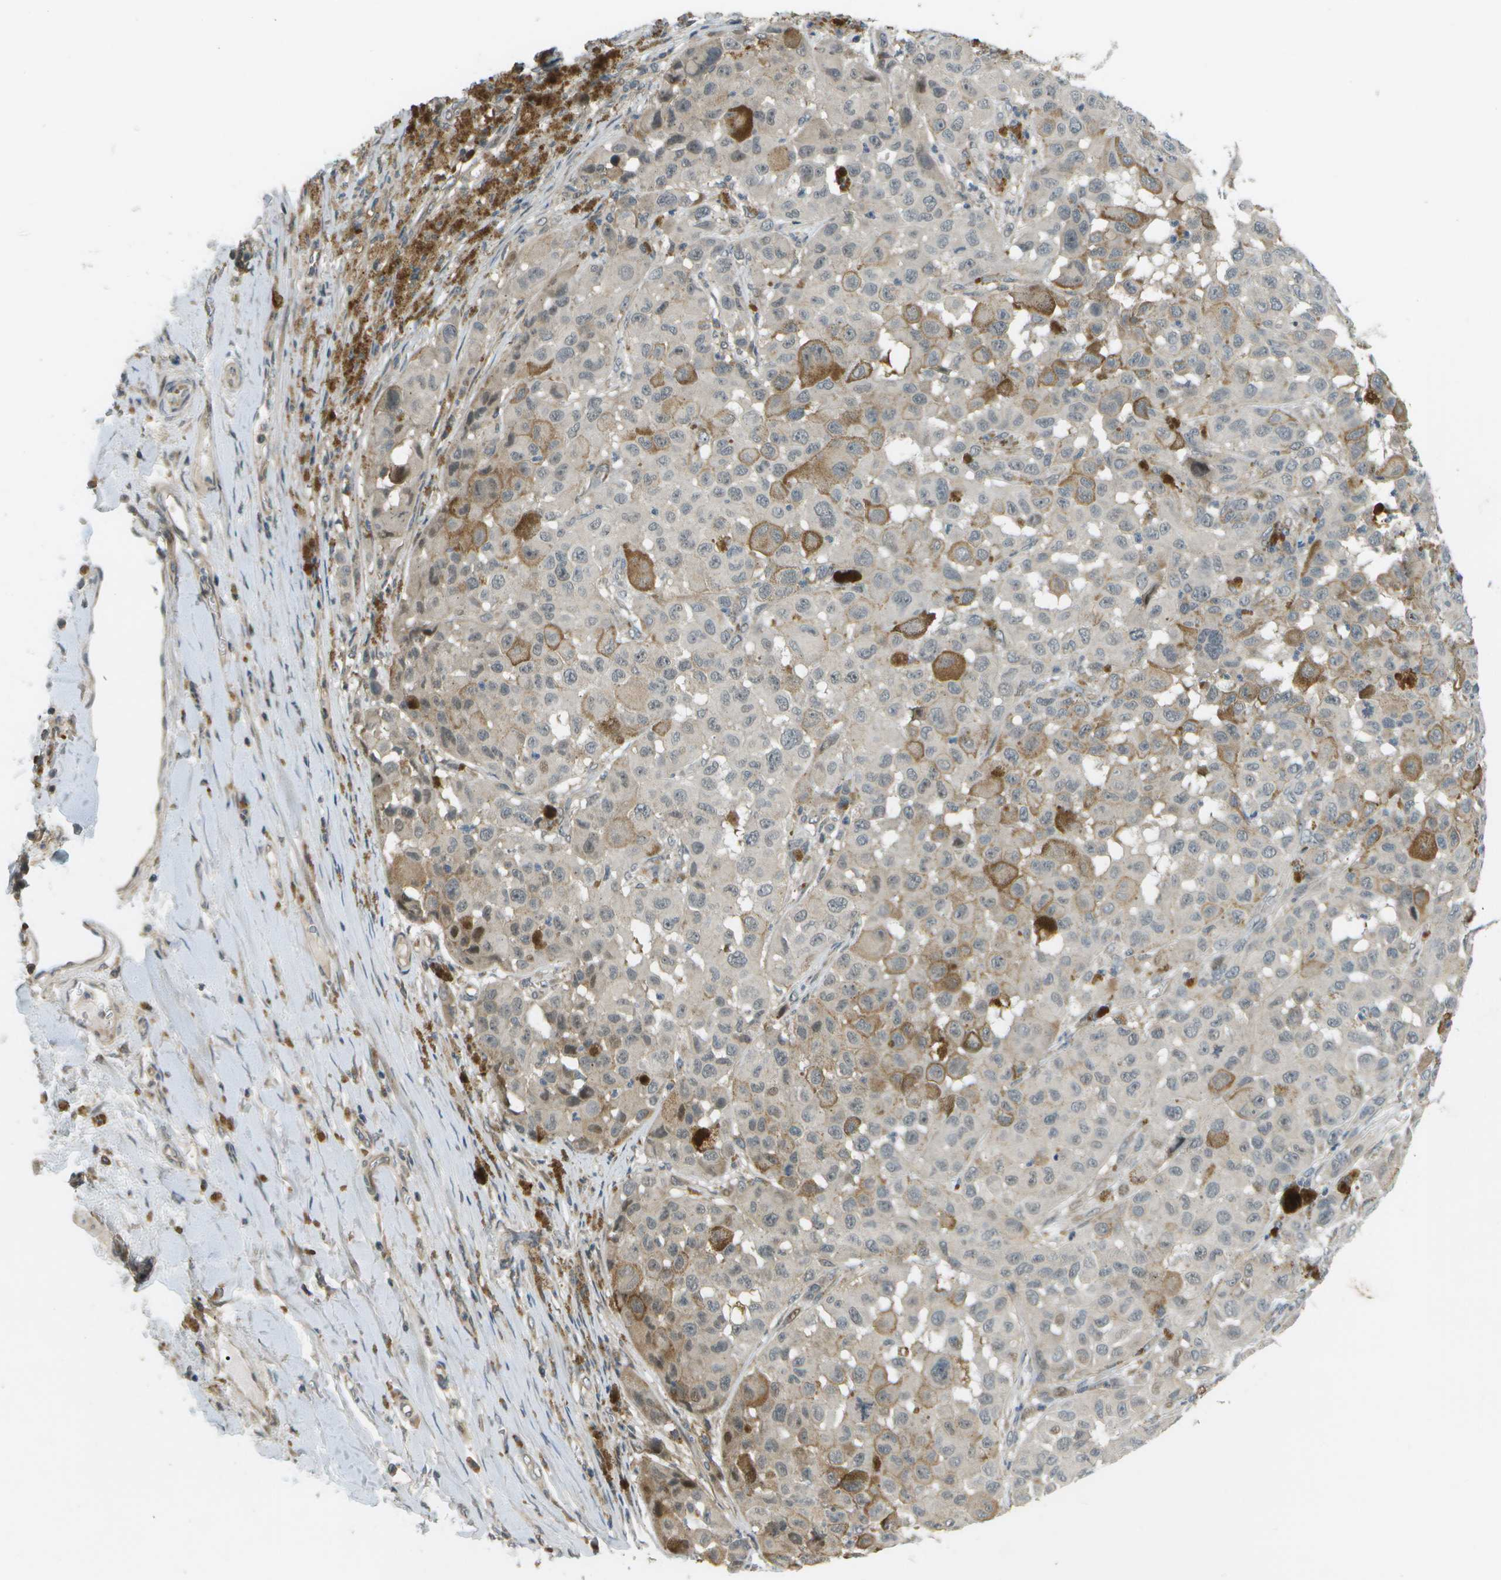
{"staining": {"intensity": "weak", "quantity": "25%-75%", "location": "cytoplasmic/membranous,nuclear"}, "tissue": "melanoma", "cell_type": "Tumor cells", "image_type": "cancer", "snomed": [{"axis": "morphology", "description": "Malignant melanoma, NOS"}, {"axis": "topography", "description": "Skin"}], "caption": "Immunohistochemistry (IHC) image of human melanoma stained for a protein (brown), which demonstrates low levels of weak cytoplasmic/membranous and nuclear expression in approximately 25%-75% of tumor cells.", "gene": "WNK2", "patient": {"sex": "male", "age": 96}}